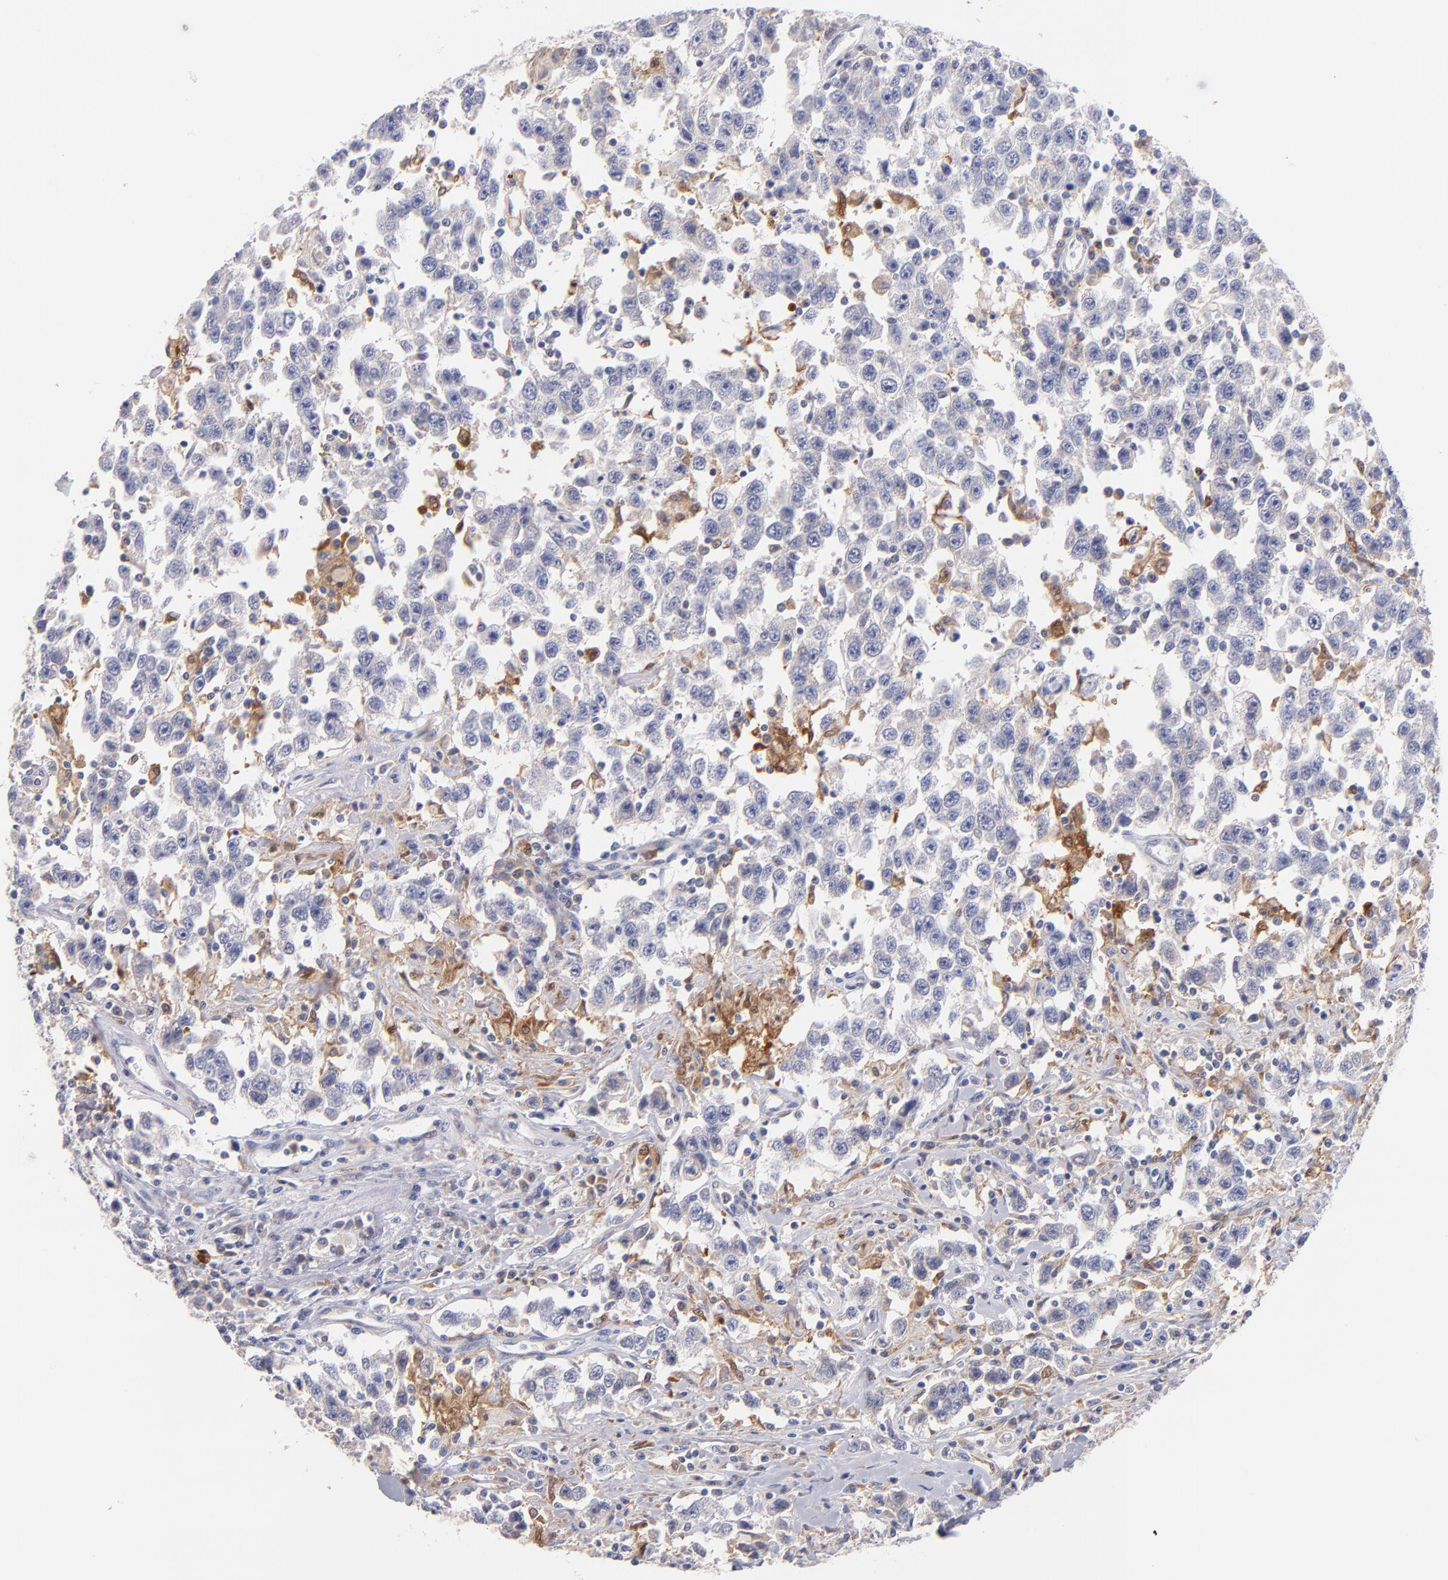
{"staining": {"intensity": "moderate", "quantity": "25%-75%", "location": "cytoplasmic/membranous"}, "tissue": "testis cancer", "cell_type": "Tumor cells", "image_type": "cancer", "snomed": [{"axis": "morphology", "description": "Seminoma, NOS"}, {"axis": "topography", "description": "Testis"}], "caption": "A histopathology image of human testis seminoma stained for a protein displays moderate cytoplasmic/membranous brown staining in tumor cells. (brown staining indicates protein expression, while blue staining denotes nuclei).", "gene": "BID", "patient": {"sex": "male", "age": 41}}